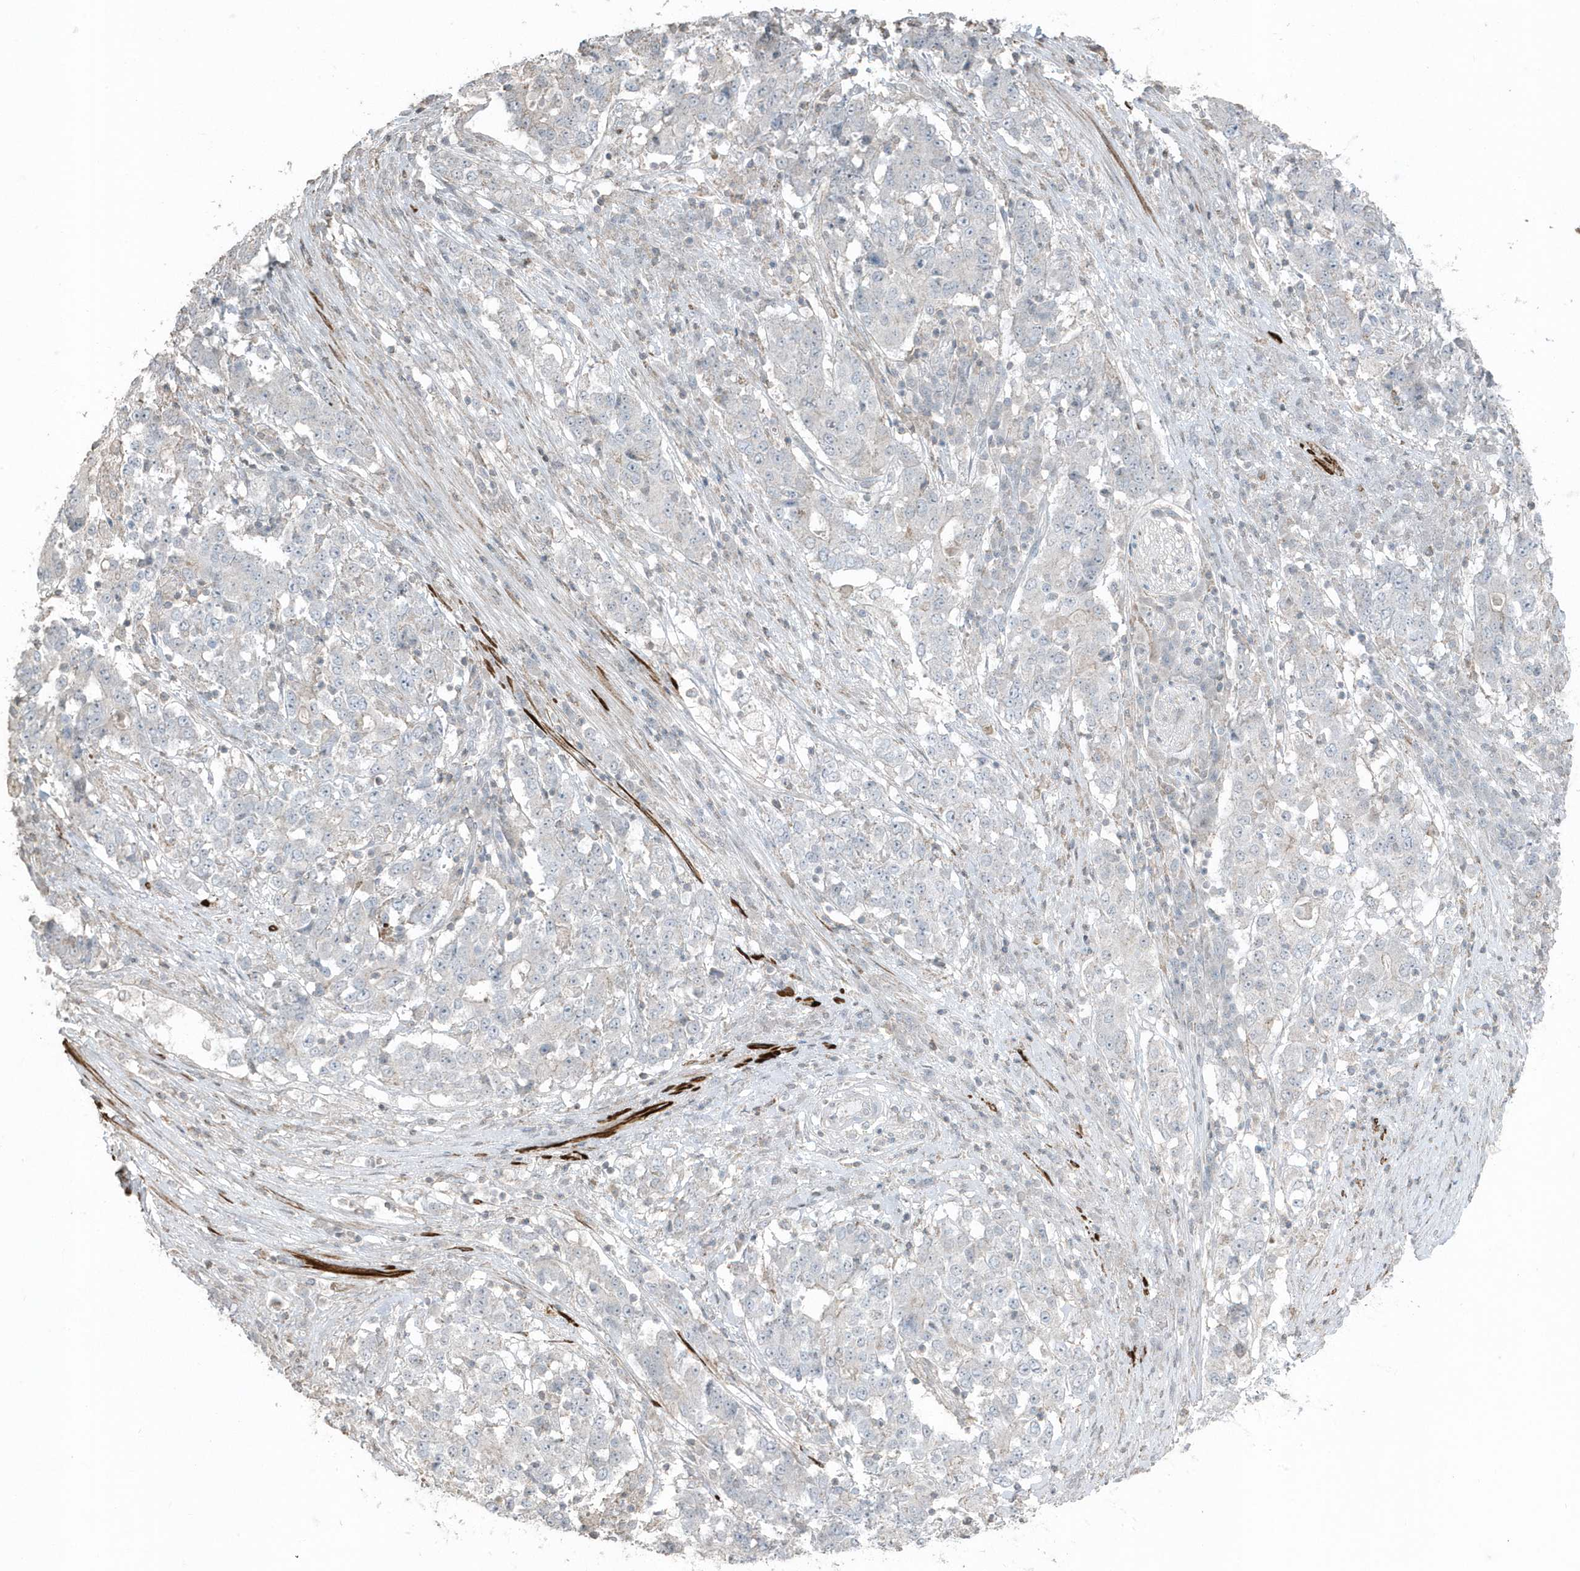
{"staining": {"intensity": "negative", "quantity": "none", "location": "none"}, "tissue": "stomach cancer", "cell_type": "Tumor cells", "image_type": "cancer", "snomed": [{"axis": "morphology", "description": "Adenocarcinoma, NOS"}, {"axis": "topography", "description": "Stomach"}], "caption": "Immunohistochemical staining of human stomach adenocarcinoma displays no significant positivity in tumor cells.", "gene": "ACTC1", "patient": {"sex": "male", "age": 59}}